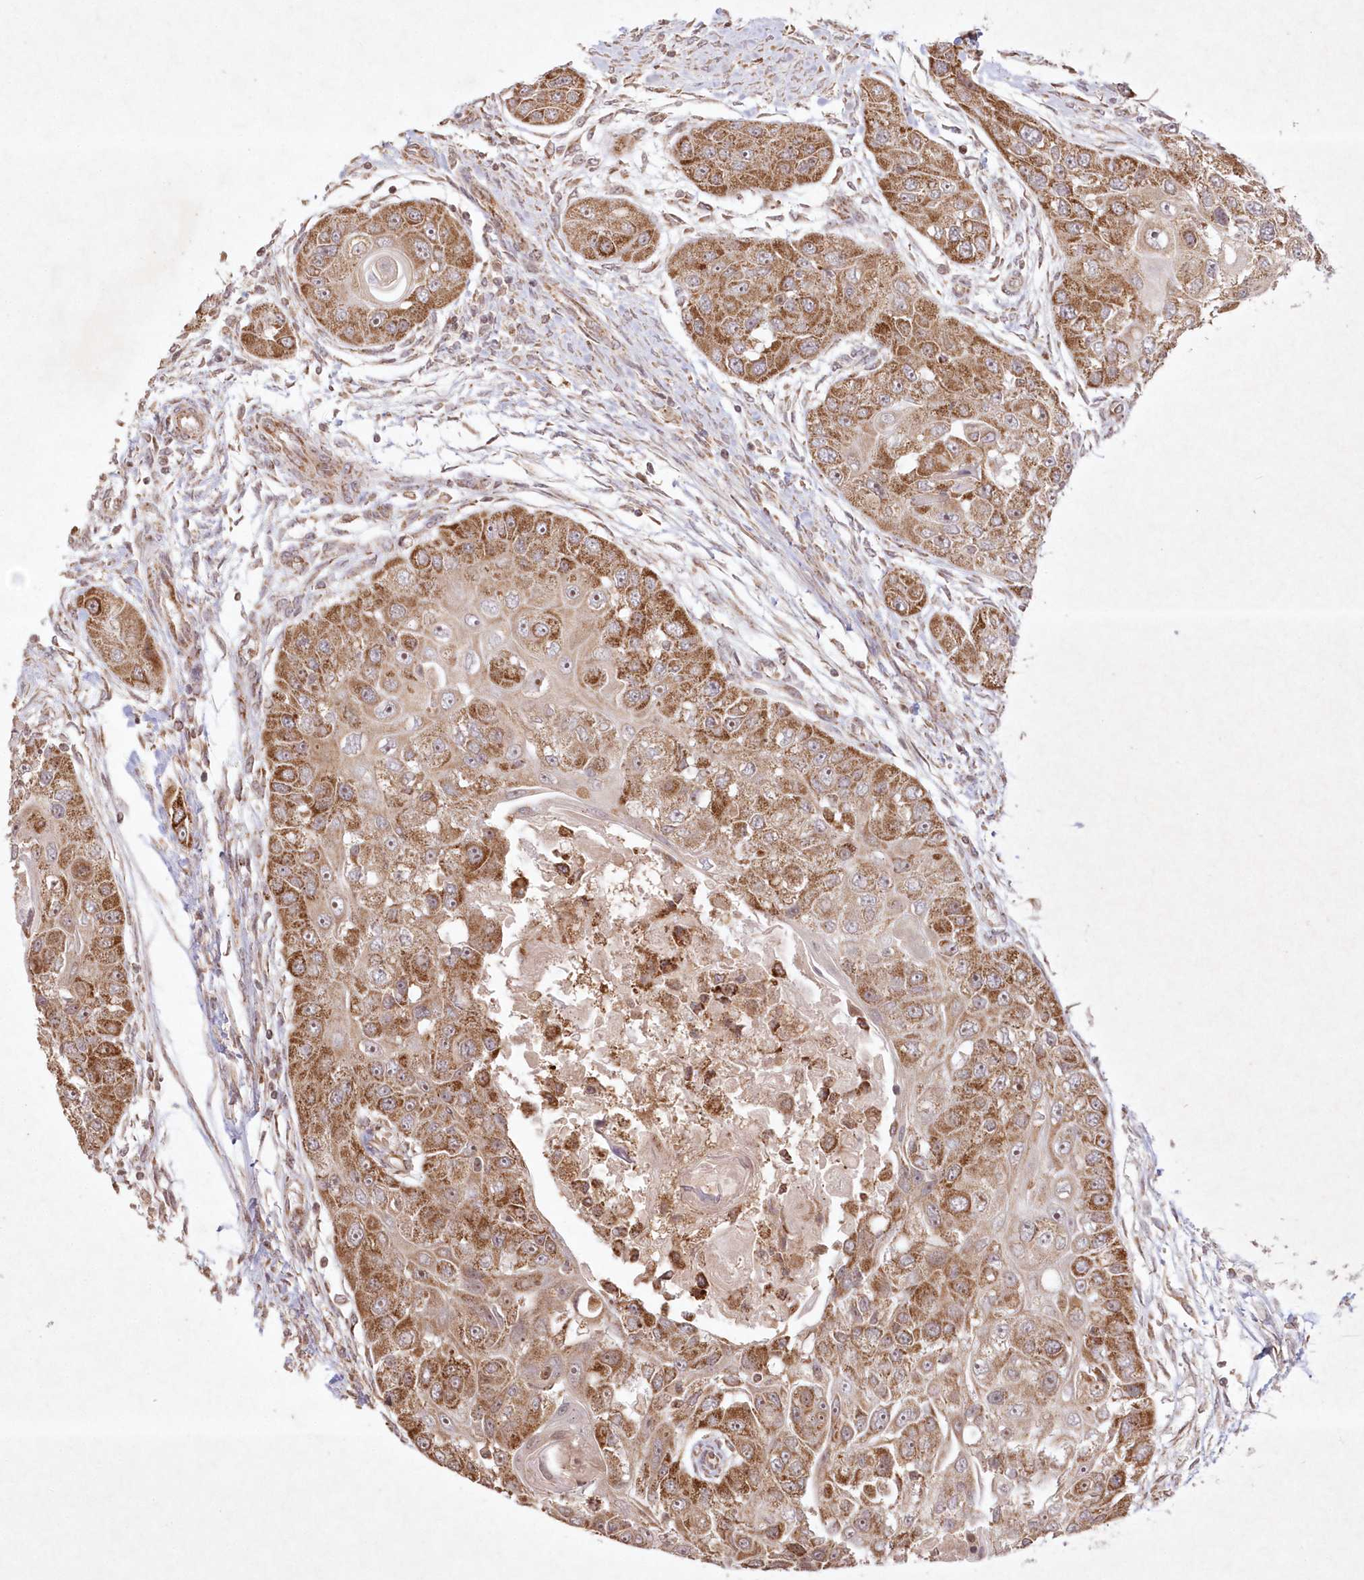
{"staining": {"intensity": "moderate", "quantity": ">75%", "location": "cytoplasmic/membranous"}, "tissue": "head and neck cancer", "cell_type": "Tumor cells", "image_type": "cancer", "snomed": [{"axis": "morphology", "description": "Normal tissue, NOS"}, {"axis": "morphology", "description": "Squamous cell carcinoma, NOS"}, {"axis": "topography", "description": "Skeletal muscle"}, {"axis": "topography", "description": "Head-Neck"}], "caption": "Moderate cytoplasmic/membranous protein expression is seen in approximately >75% of tumor cells in head and neck cancer.", "gene": "LRPPRC", "patient": {"sex": "male", "age": 51}}